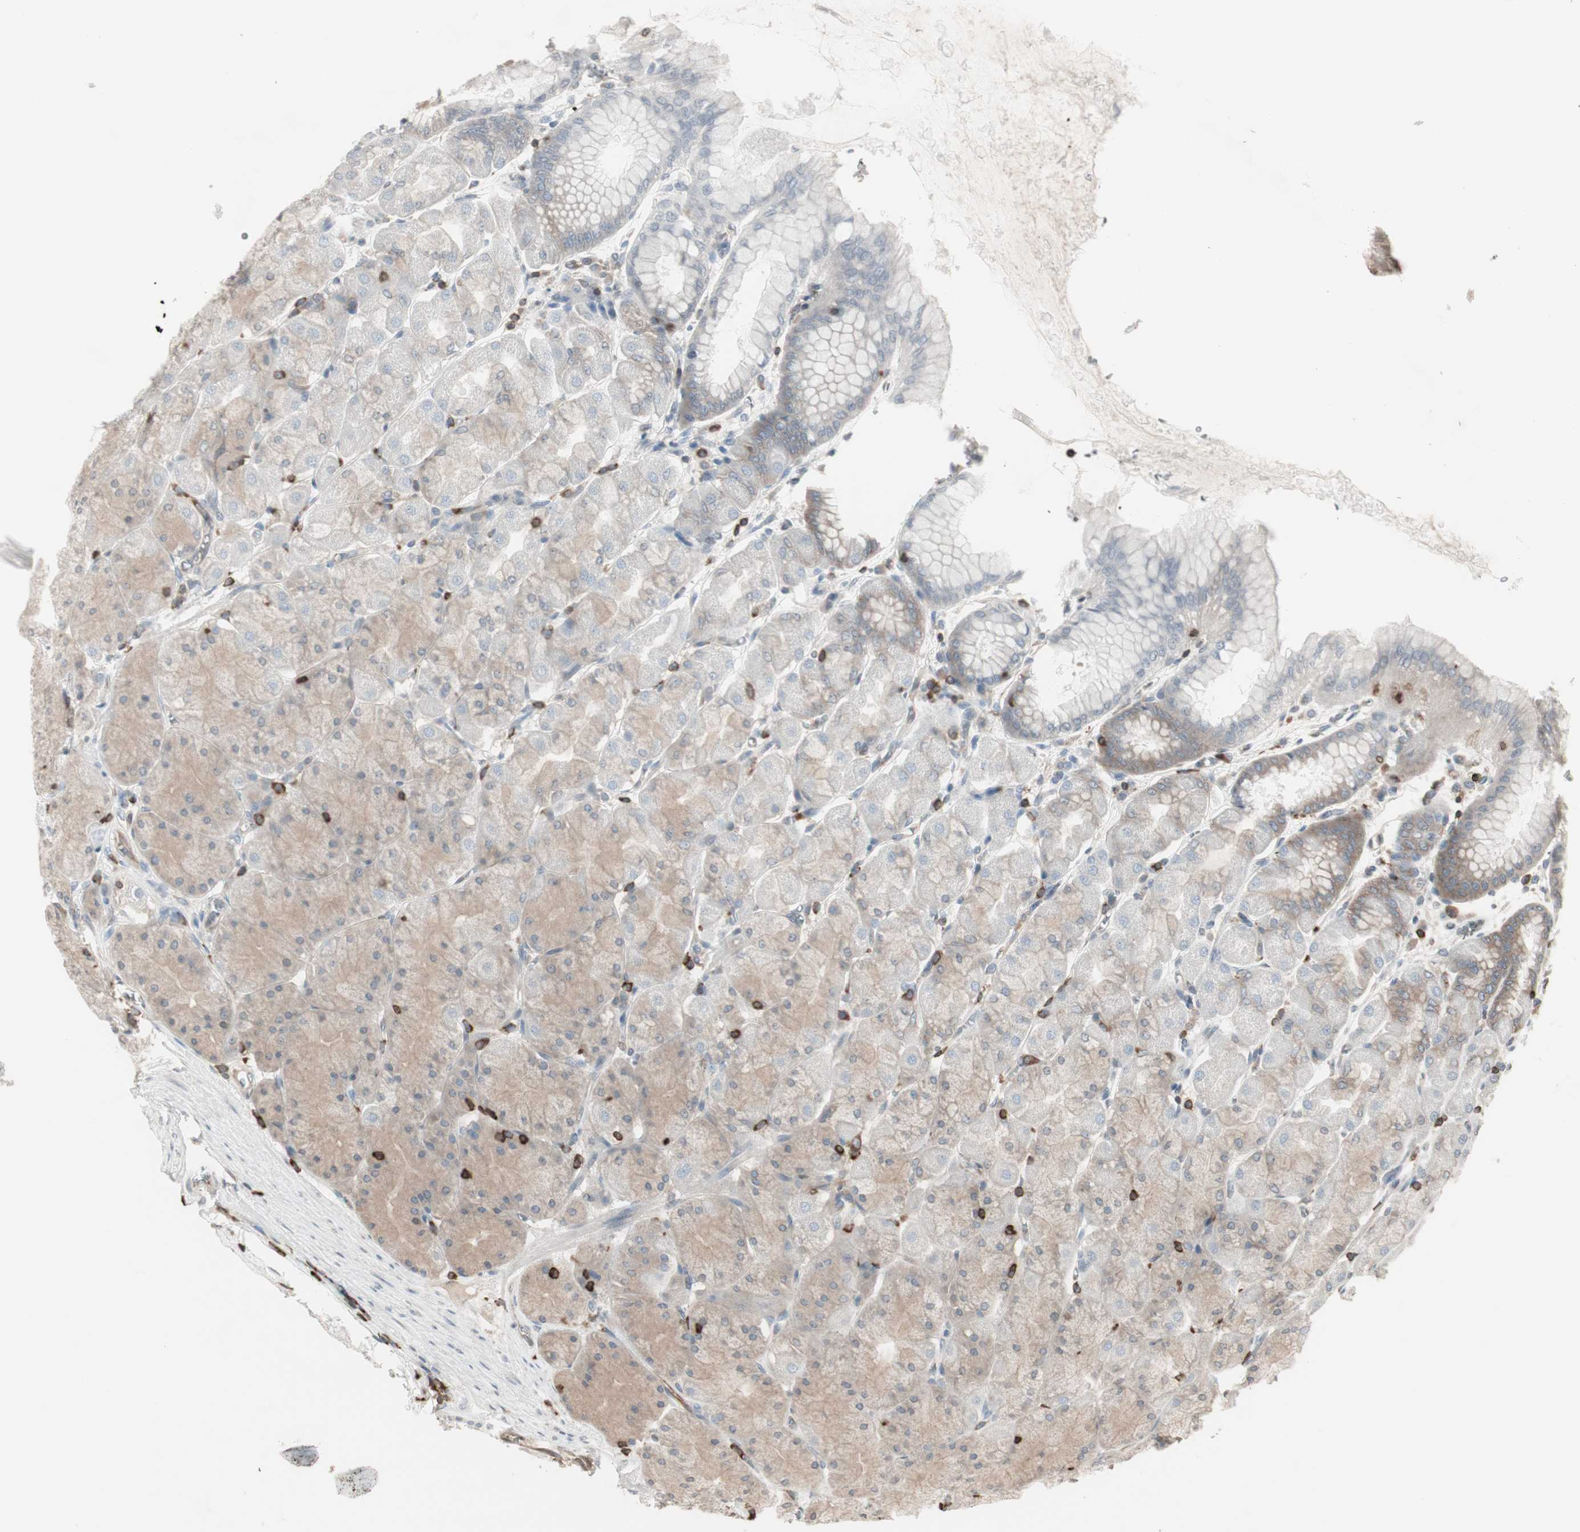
{"staining": {"intensity": "moderate", "quantity": "25%-75%", "location": "cytoplasmic/membranous"}, "tissue": "stomach", "cell_type": "Glandular cells", "image_type": "normal", "snomed": [{"axis": "morphology", "description": "Normal tissue, NOS"}, {"axis": "topography", "description": "Stomach, upper"}], "caption": "Immunohistochemistry (IHC) histopathology image of normal stomach: human stomach stained using immunohistochemistry exhibits medium levels of moderate protein expression localized specifically in the cytoplasmic/membranous of glandular cells, appearing as a cytoplasmic/membranous brown color.", "gene": "ARHGEF1", "patient": {"sex": "female", "age": 56}}